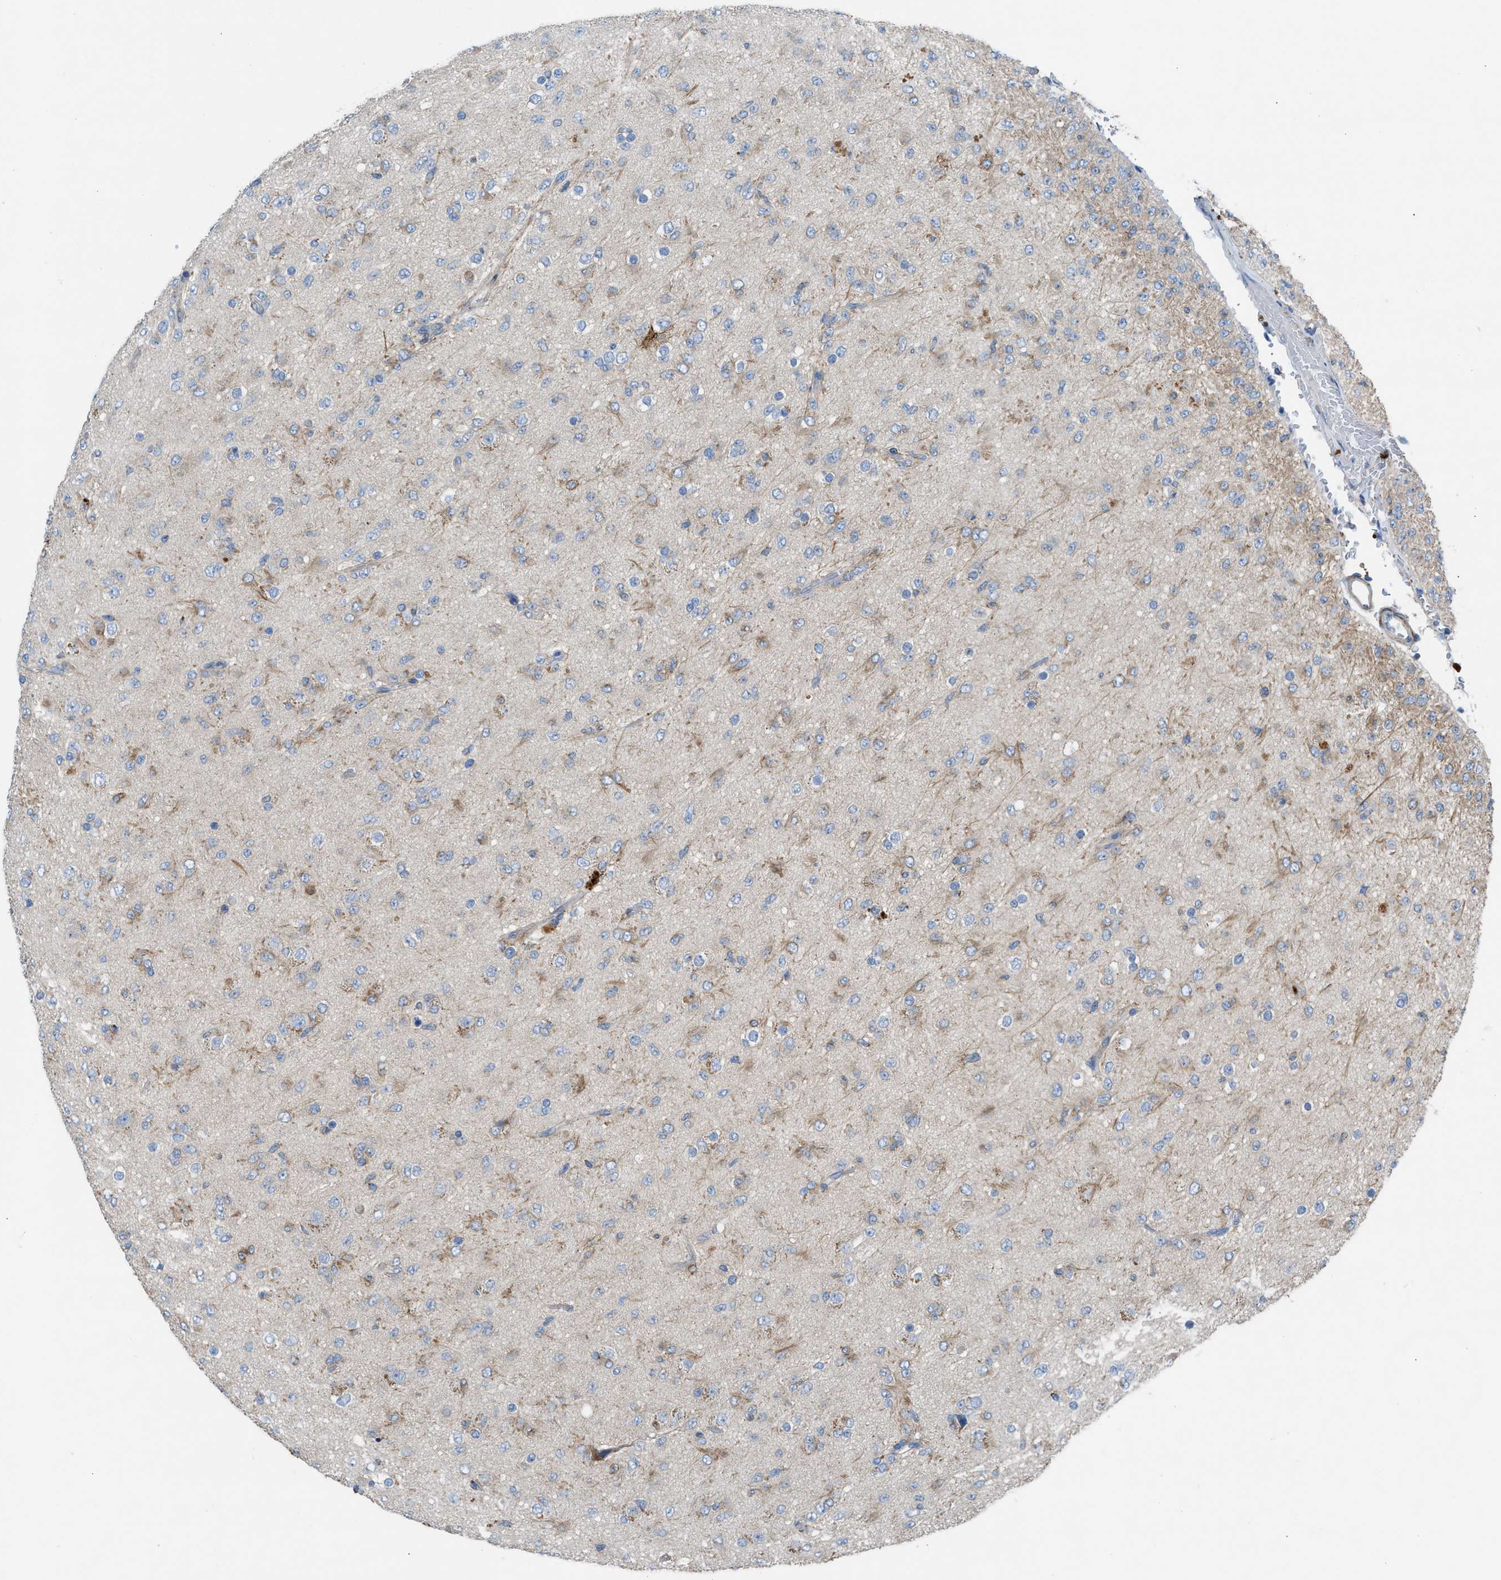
{"staining": {"intensity": "weak", "quantity": "<25%", "location": "cytoplasmic/membranous"}, "tissue": "glioma", "cell_type": "Tumor cells", "image_type": "cancer", "snomed": [{"axis": "morphology", "description": "Glioma, malignant, Low grade"}, {"axis": "topography", "description": "Brain"}], "caption": "This is an IHC photomicrograph of glioma. There is no staining in tumor cells.", "gene": "AOAH", "patient": {"sex": "male", "age": 65}}